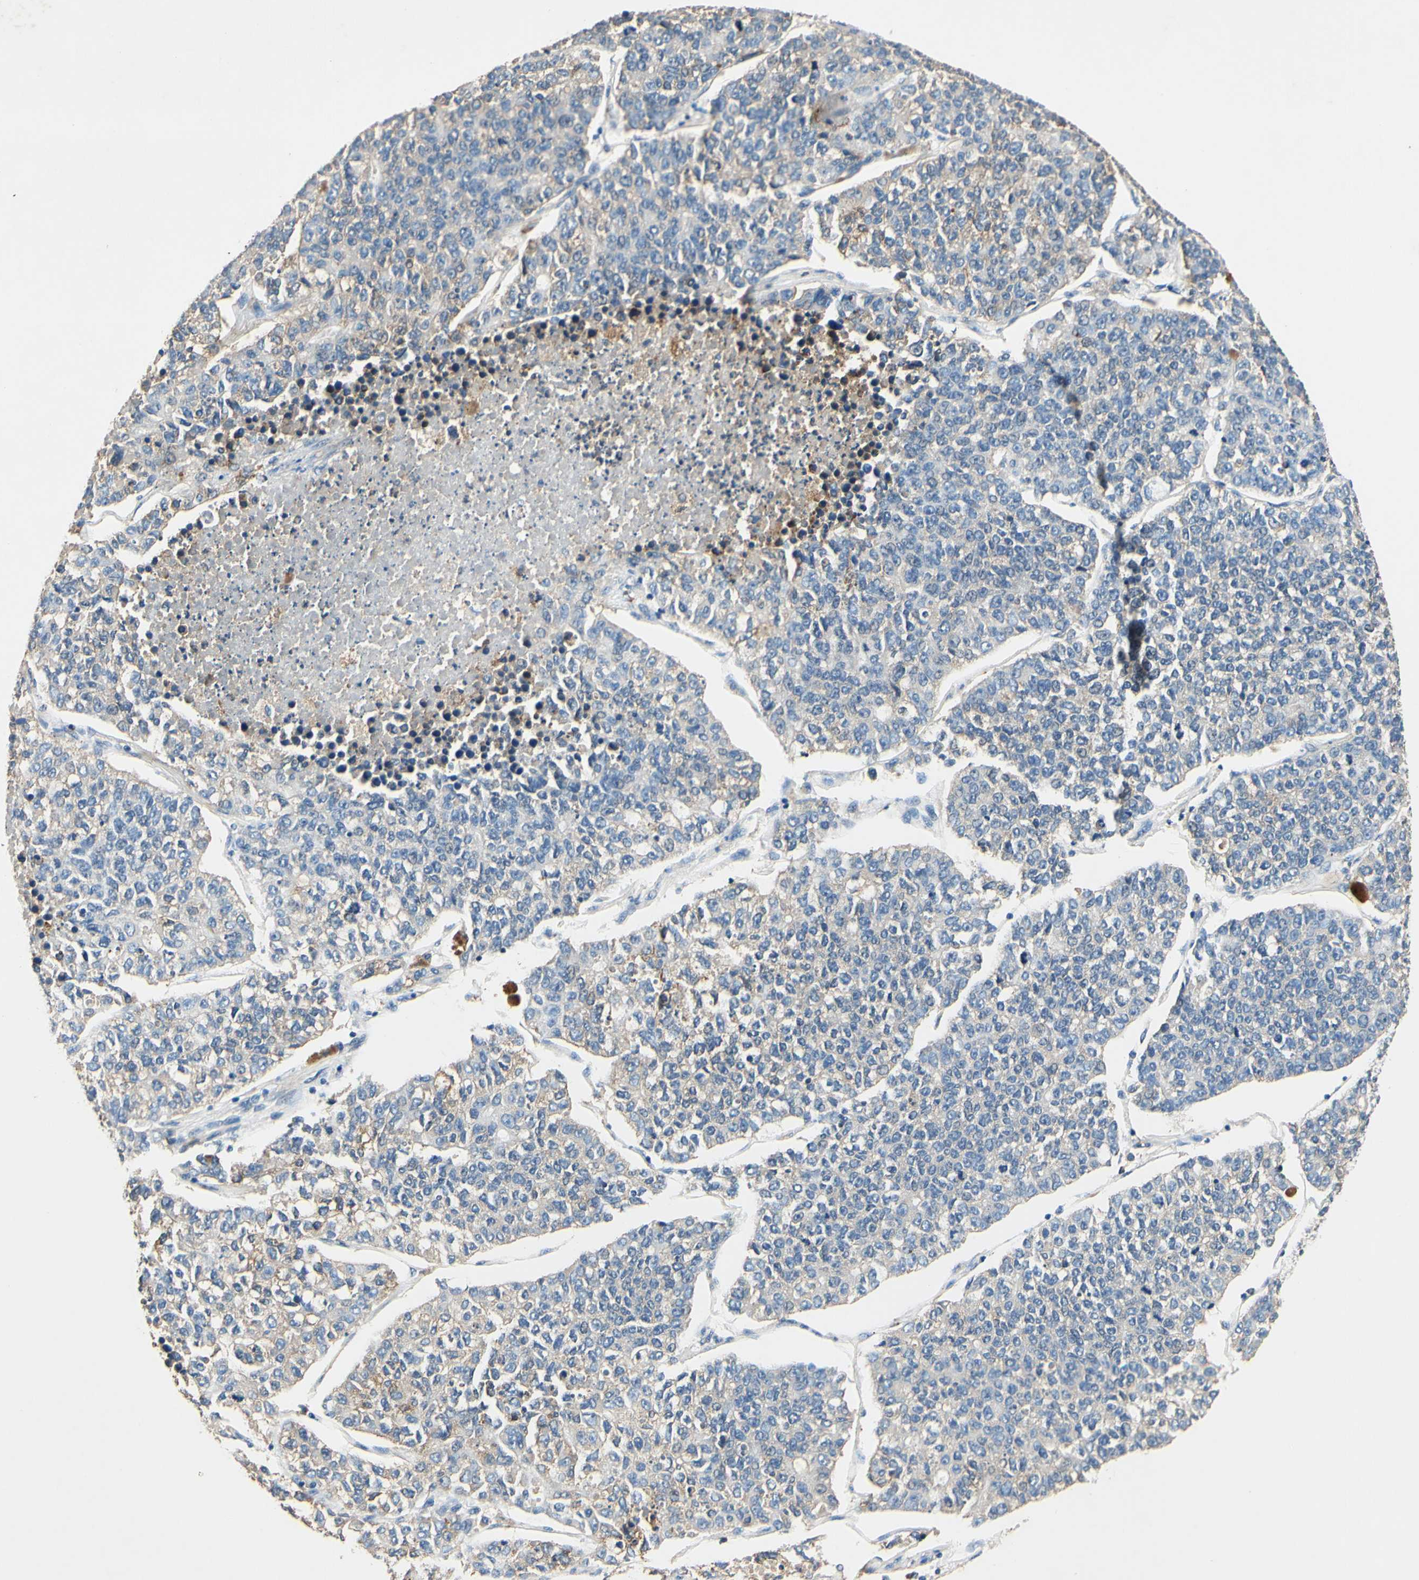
{"staining": {"intensity": "negative", "quantity": "none", "location": "none"}, "tissue": "lung cancer", "cell_type": "Tumor cells", "image_type": "cancer", "snomed": [{"axis": "morphology", "description": "Adenocarcinoma, NOS"}, {"axis": "topography", "description": "Lung"}], "caption": "A histopathology image of lung cancer (adenocarcinoma) stained for a protein demonstrates no brown staining in tumor cells.", "gene": "PLA2G4A", "patient": {"sex": "male", "age": 49}}